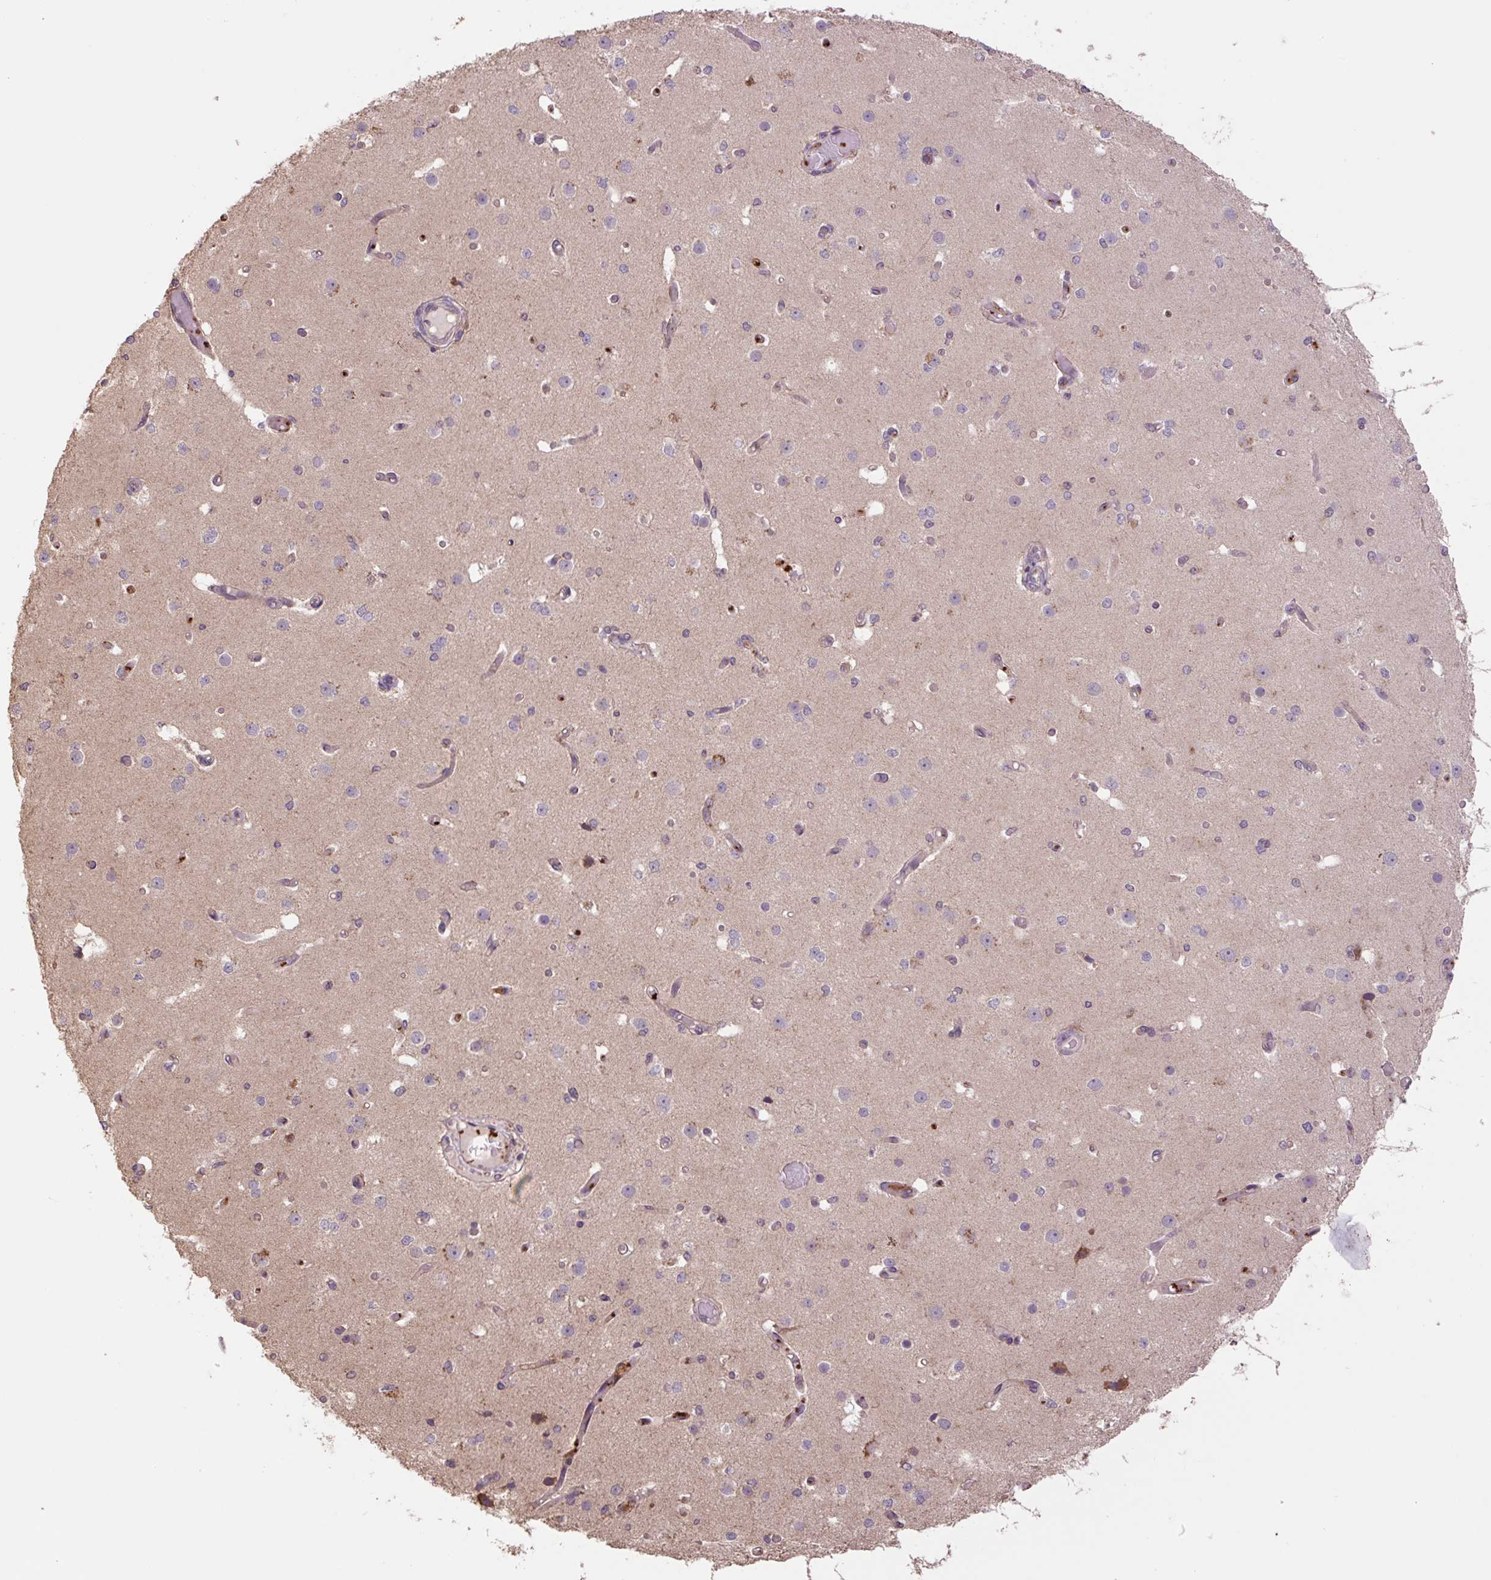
{"staining": {"intensity": "moderate", "quantity": "<25%", "location": "cytoplasmic/membranous"}, "tissue": "cerebral cortex", "cell_type": "Endothelial cells", "image_type": "normal", "snomed": [{"axis": "morphology", "description": "Normal tissue, NOS"}, {"axis": "morphology", "description": "Inflammation, NOS"}, {"axis": "topography", "description": "Cerebral cortex"}], "caption": "Moderate cytoplasmic/membranous positivity is seen in approximately <25% of endothelial cells in unremarkable cerebral cortex. The protein of interest is shown in brown color, while the nuclei are stained blue.", "gene": "TMEM160", "patient": {"sex": "male", "age": 6}}